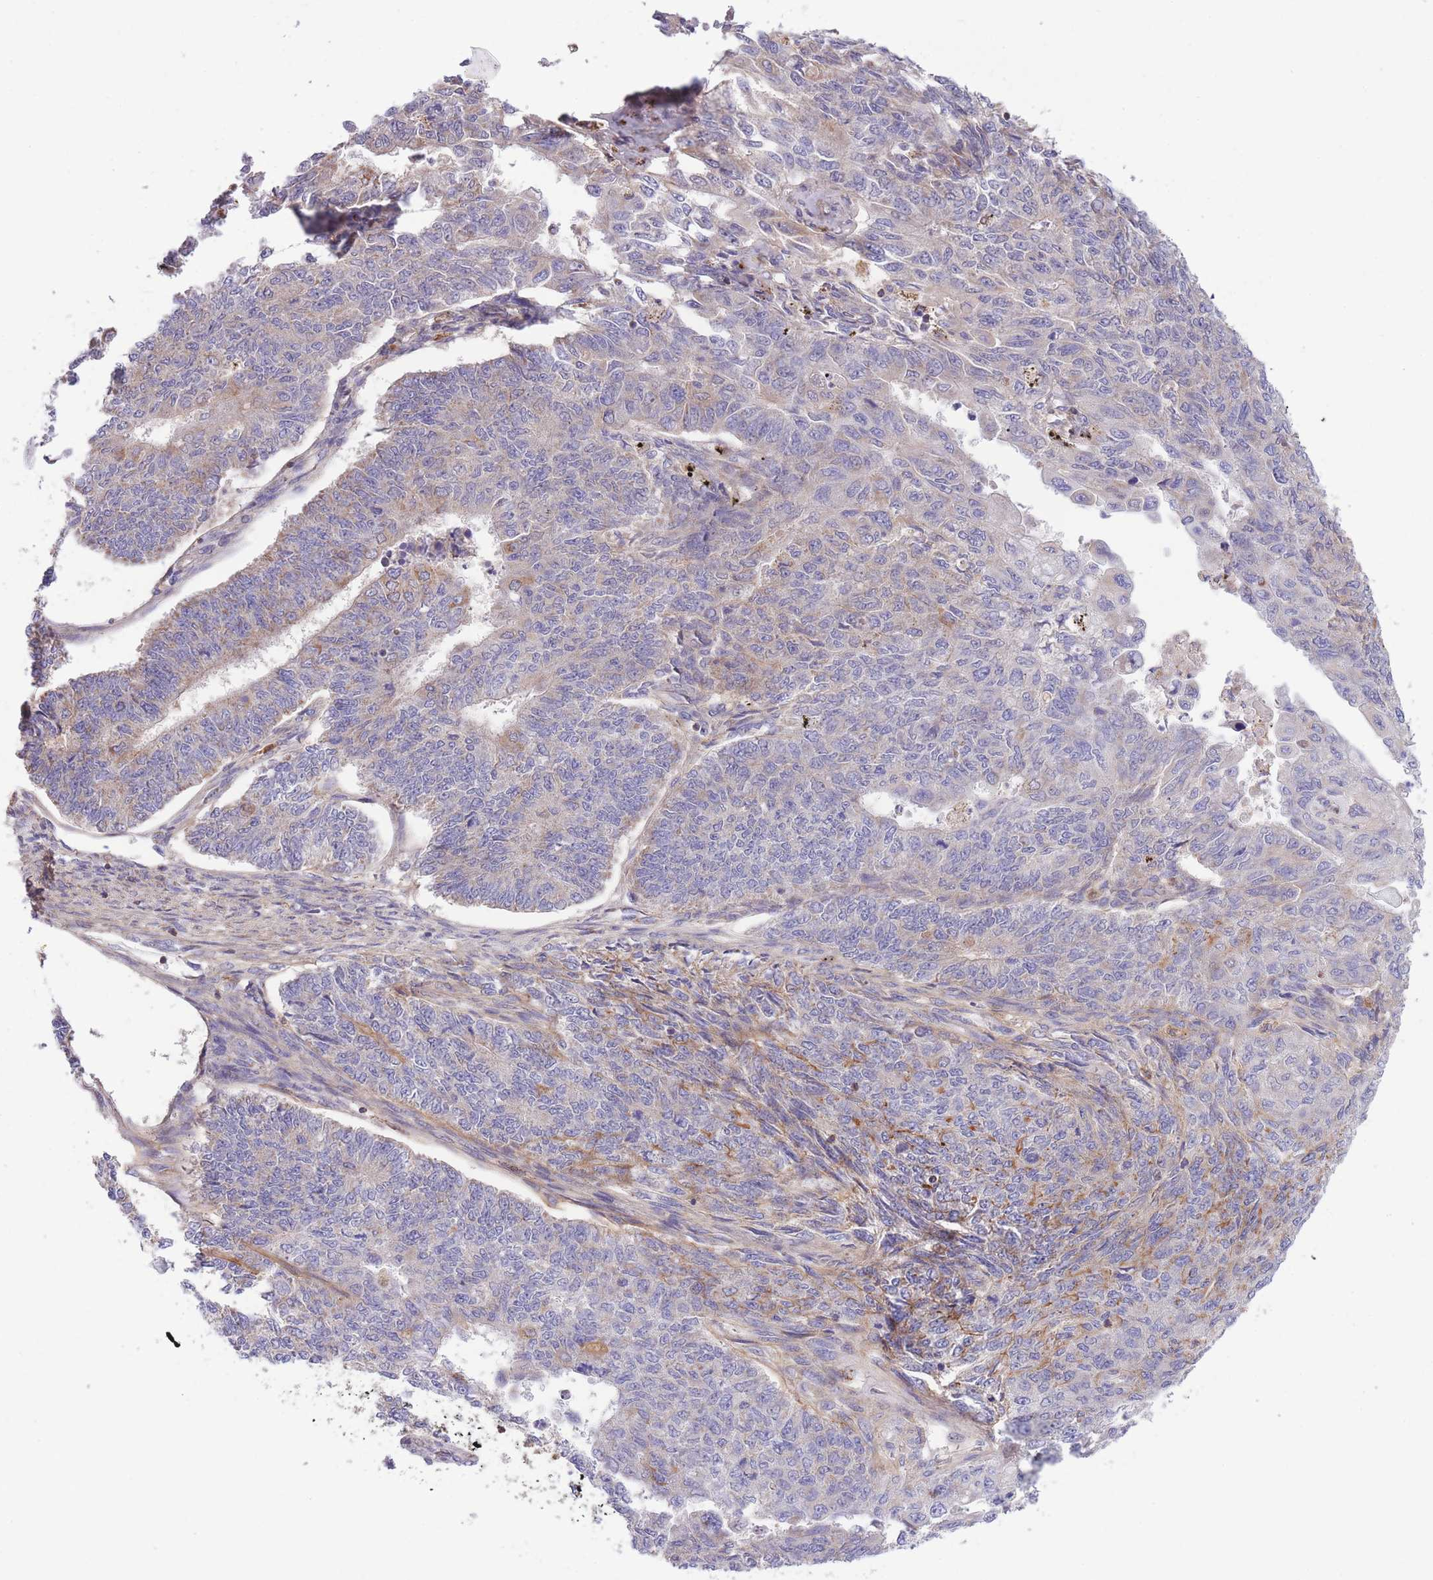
{"staining": {"intensity": "weak", "quantity": "<25%", "location": "cytoplasmic/membranous"}, "tissue": "endometrial cancer", "cell_type": "Tumor cells", "image_type": "cancer", "snomed": [{"axis": "morphology", "description": "Adenocarcinoma, NOS"}, {"axis": "topography", "description": "Endometrium"}], "caption": "There is no significant staining in tumor cells of endometrial adenocarcinoma.", "gene": "ST3GAL3", "patient": {"sex": "female", "age": 32}}